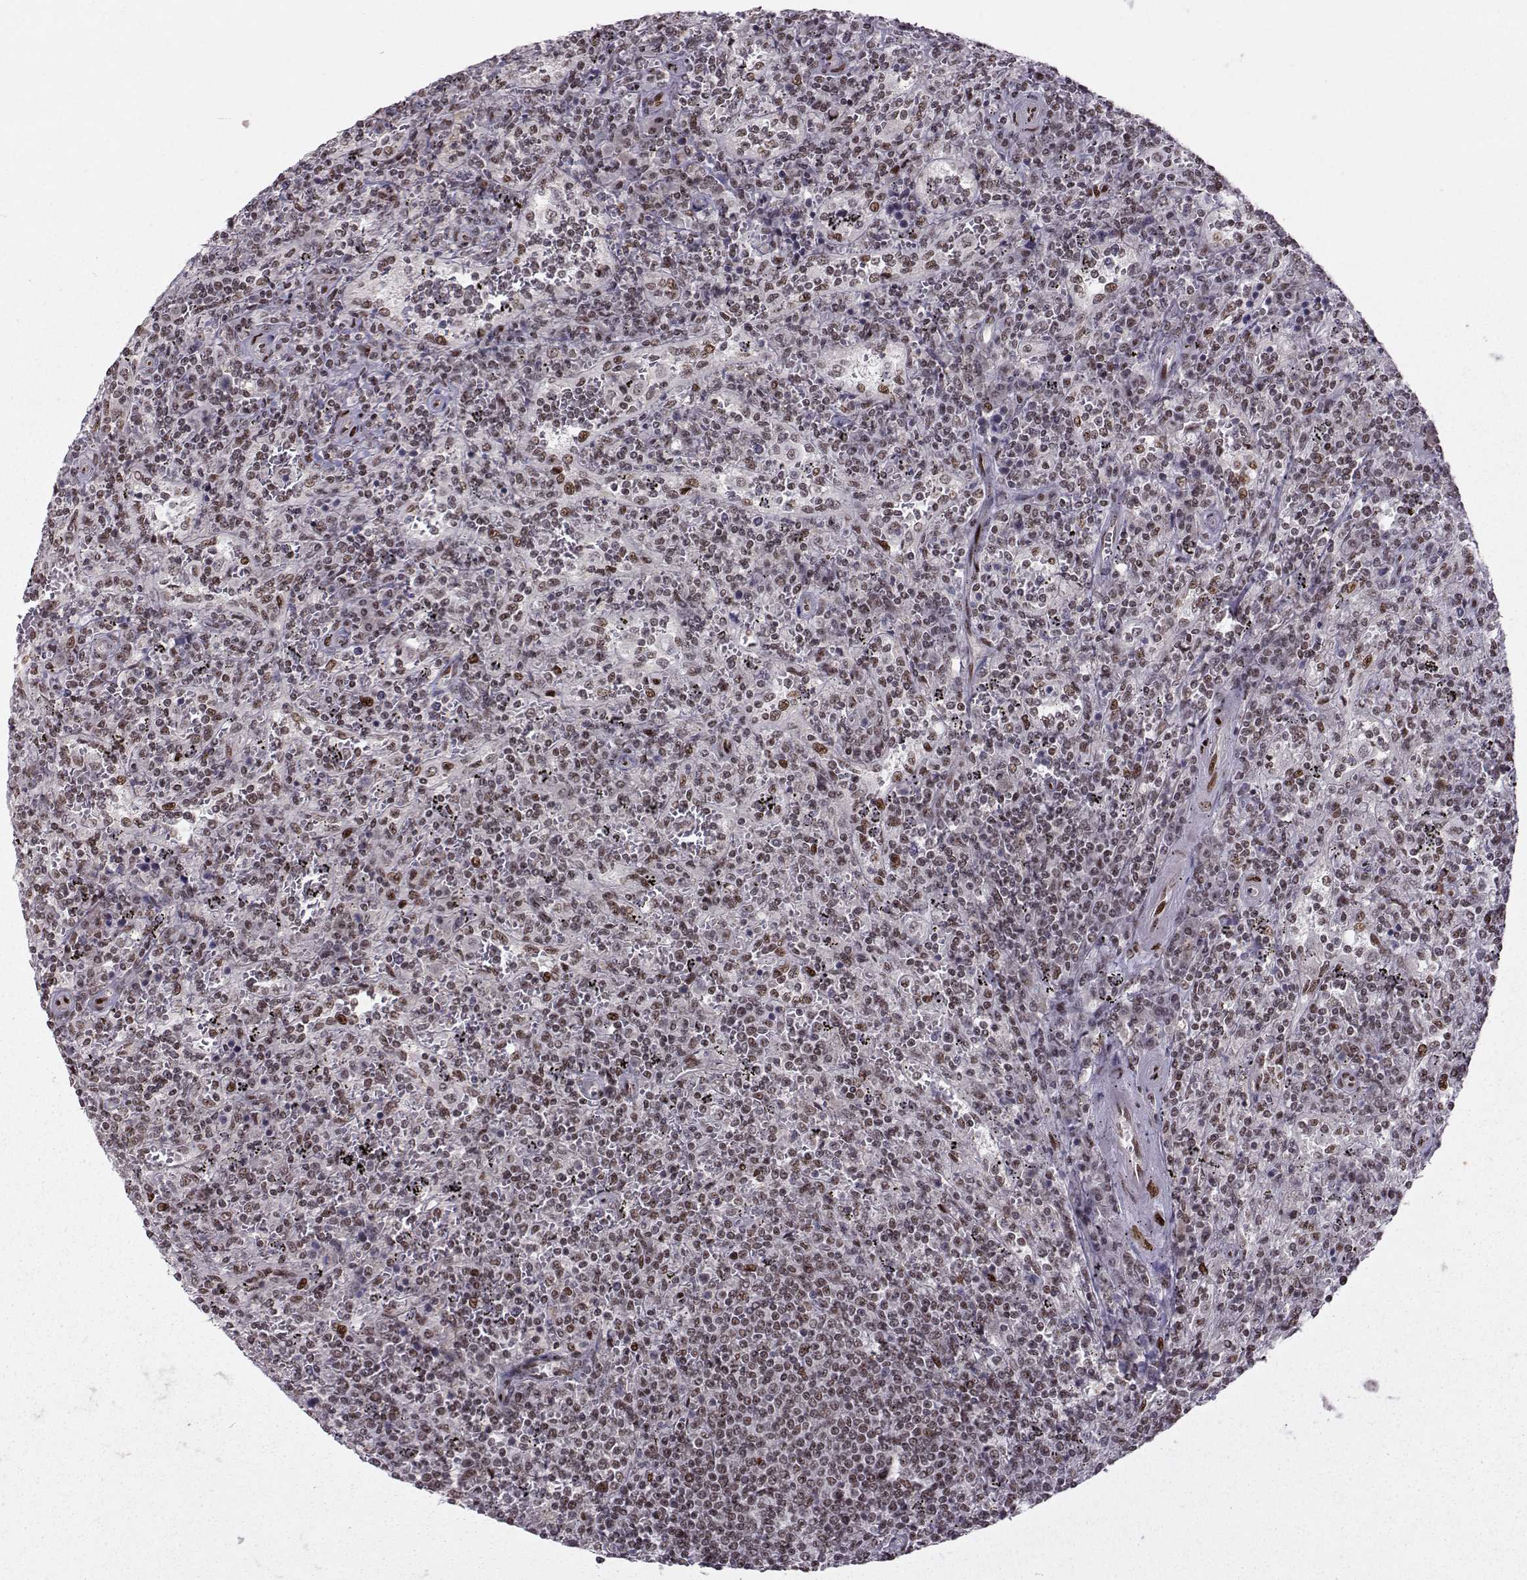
{"staining": {"intensity": "moderate", "quantity": ">75%", "location": "nuclear"}, "tissue": "lymphoma", "cell_type": "Tumor cells", "image_type": "cancer", "snomed": [{"axis": "morphology", "description": "Malignant lymphoma, non-Hodgkin's type, Low grade"}, {"axis": "topography", "description": "Spleen"}], "caption": "Immunohistochemistry (DAB) staining of human low-grade malignant lymphoma, non-Hodgkin's type shows moderate nuclear protein staining in about >75% of tumor cells. The protein is stained brown, and the nuclei are stained in blue (DAB (3,3'-diaminobenzidine) IHC with brightfield microscopy, high magnification).", "gene": "SNAPC2", "patient": {"sex": "male", "age": 62}}